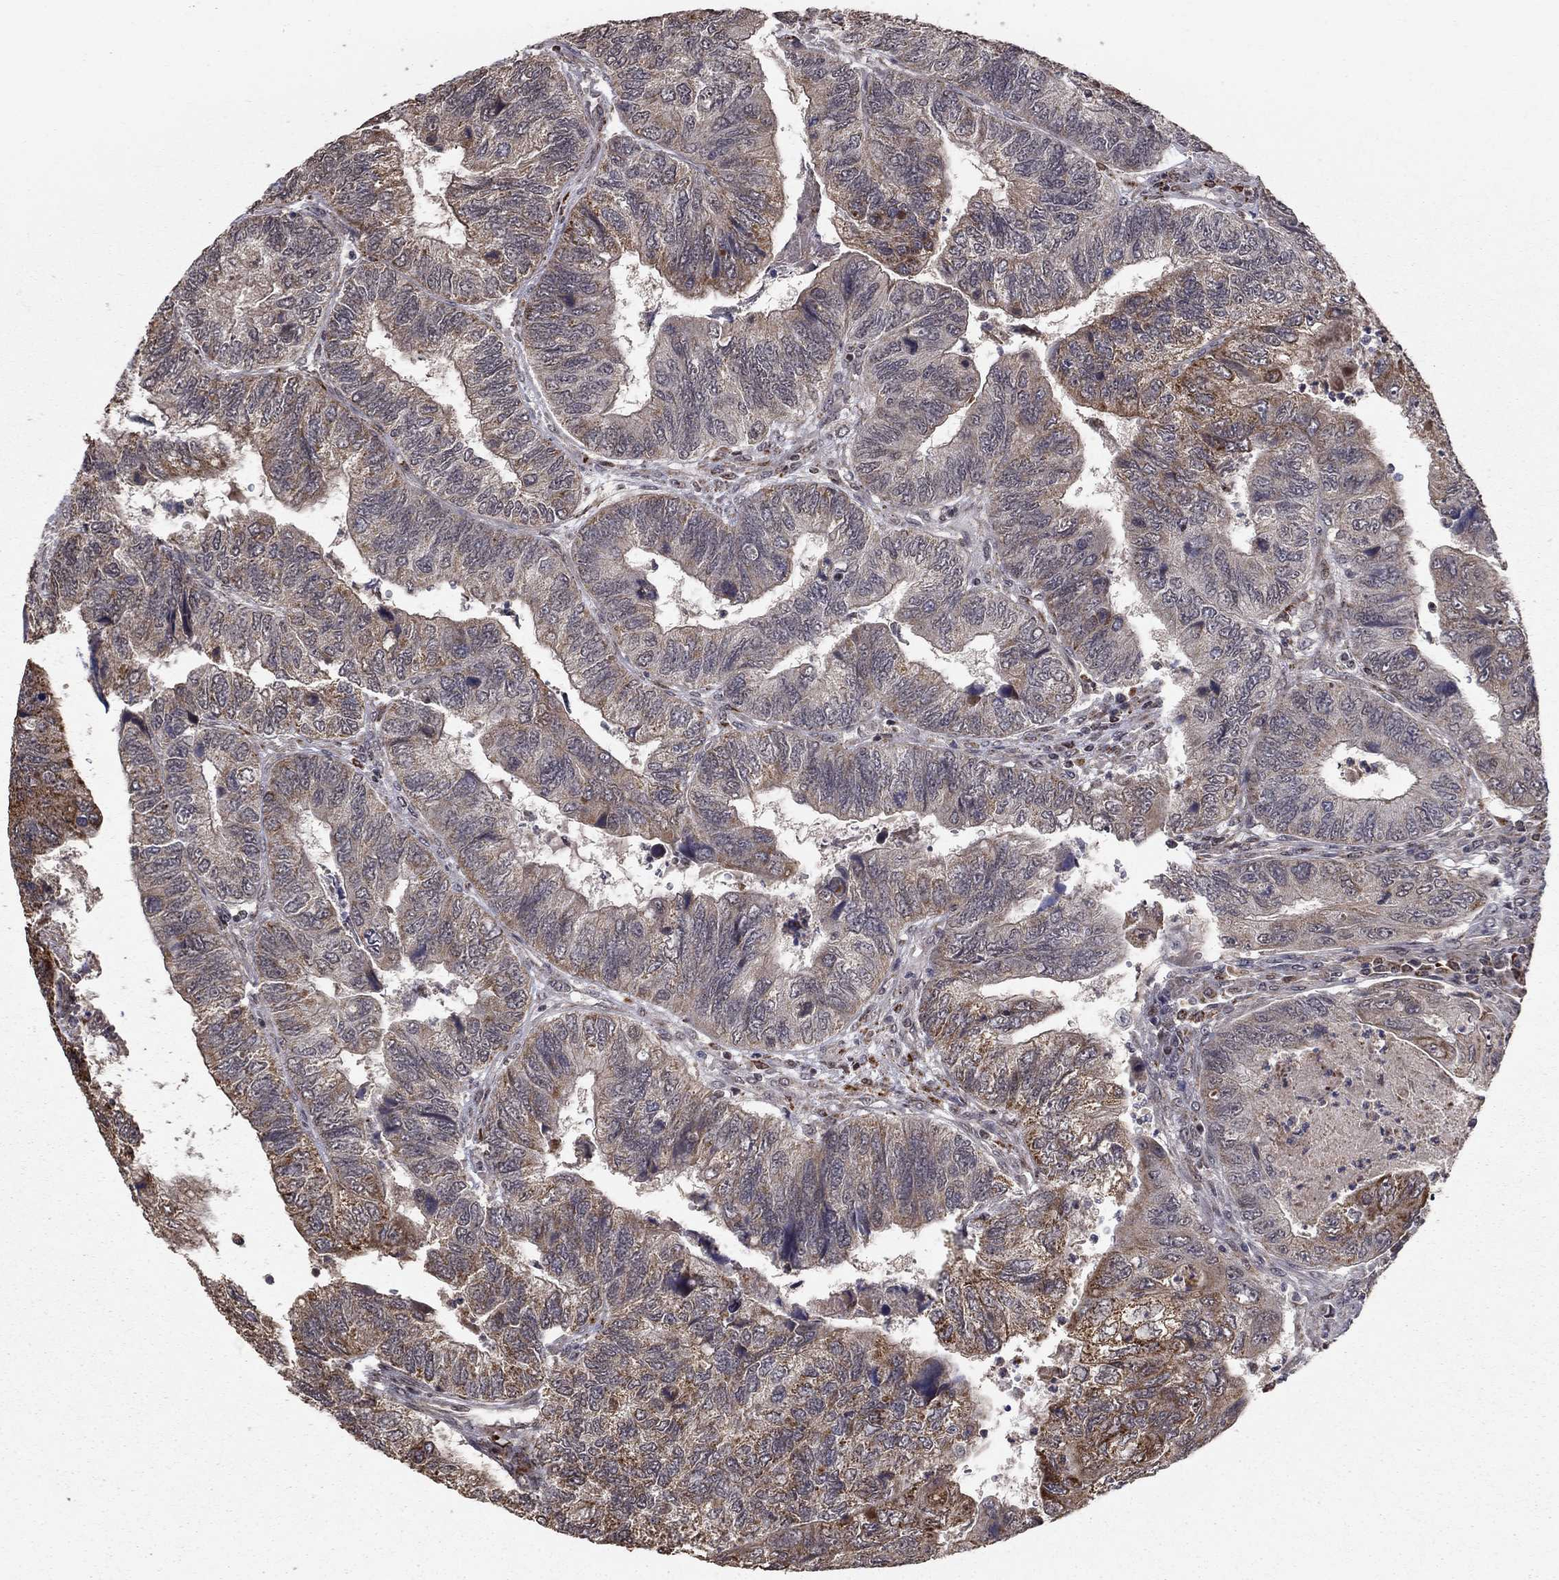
{"staining": {"intensity": "strong", "quantity": "<25%", "location": "cytoplasmic/membranous"}, "tissue": "colorectal cancer", "cell_type": "Tumor cells", "image_type": "cancer", "snomed": [{"axis": "morphology", "description": "Adenocarcinoma, NOS"}, {"axis": "topography", "description": "Colon"}], "caption": "Immunohistochemistry (IHC) micrograph of neoplastic tissue: colorectal cancer (adenocarcinoma) stained using IHC exhibits medium levels of strong protein expression localized specifically in the cytoplasmic/membranous of tumor cells, appearing as a cytoplasmic/membranous brown color.", "gene": "ACOT13", "patient": {"sex": "female", "age": 67}}